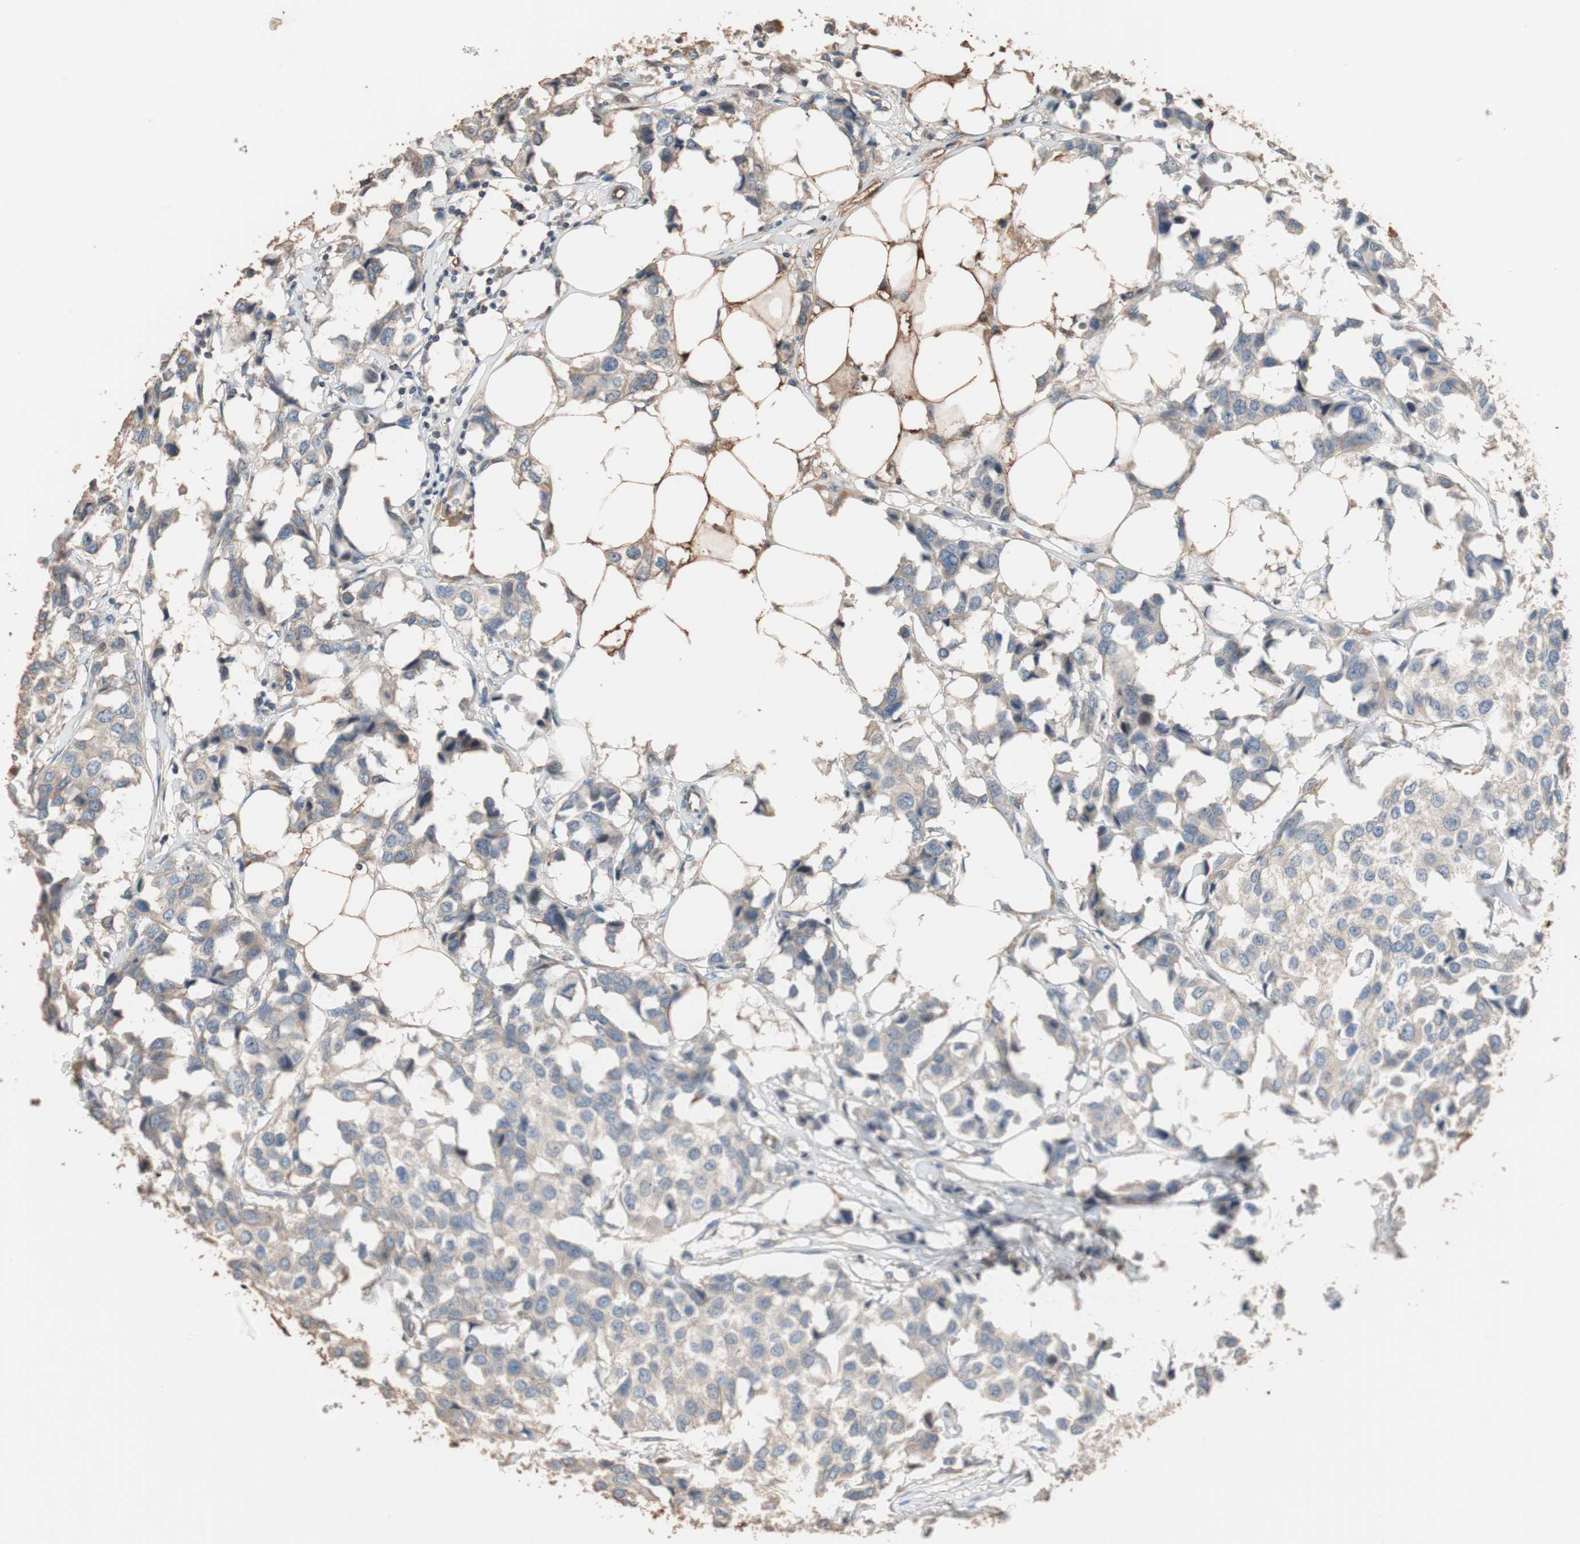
{"staining": {"intensity": "negative", "quantity": "none", "location": "none"}, "tissue": "breast cancer", "cell_type": "Tumor cells", "image_type": "cancer", "snomed": [{"axis": "morphology", "description": "Duct carcinoma"}, {"axis": "topography", "description": "Breast"}], "caption": "This image is of breast infiltrating ductal carcinoma stained with immunohistochemistry (IHC) to label a protein in brown with the nuclei are counter-stained blue. There is no staining in tumor cells.", "gene": "TUBB", "patient": {"sex": "female", "age": 80}}